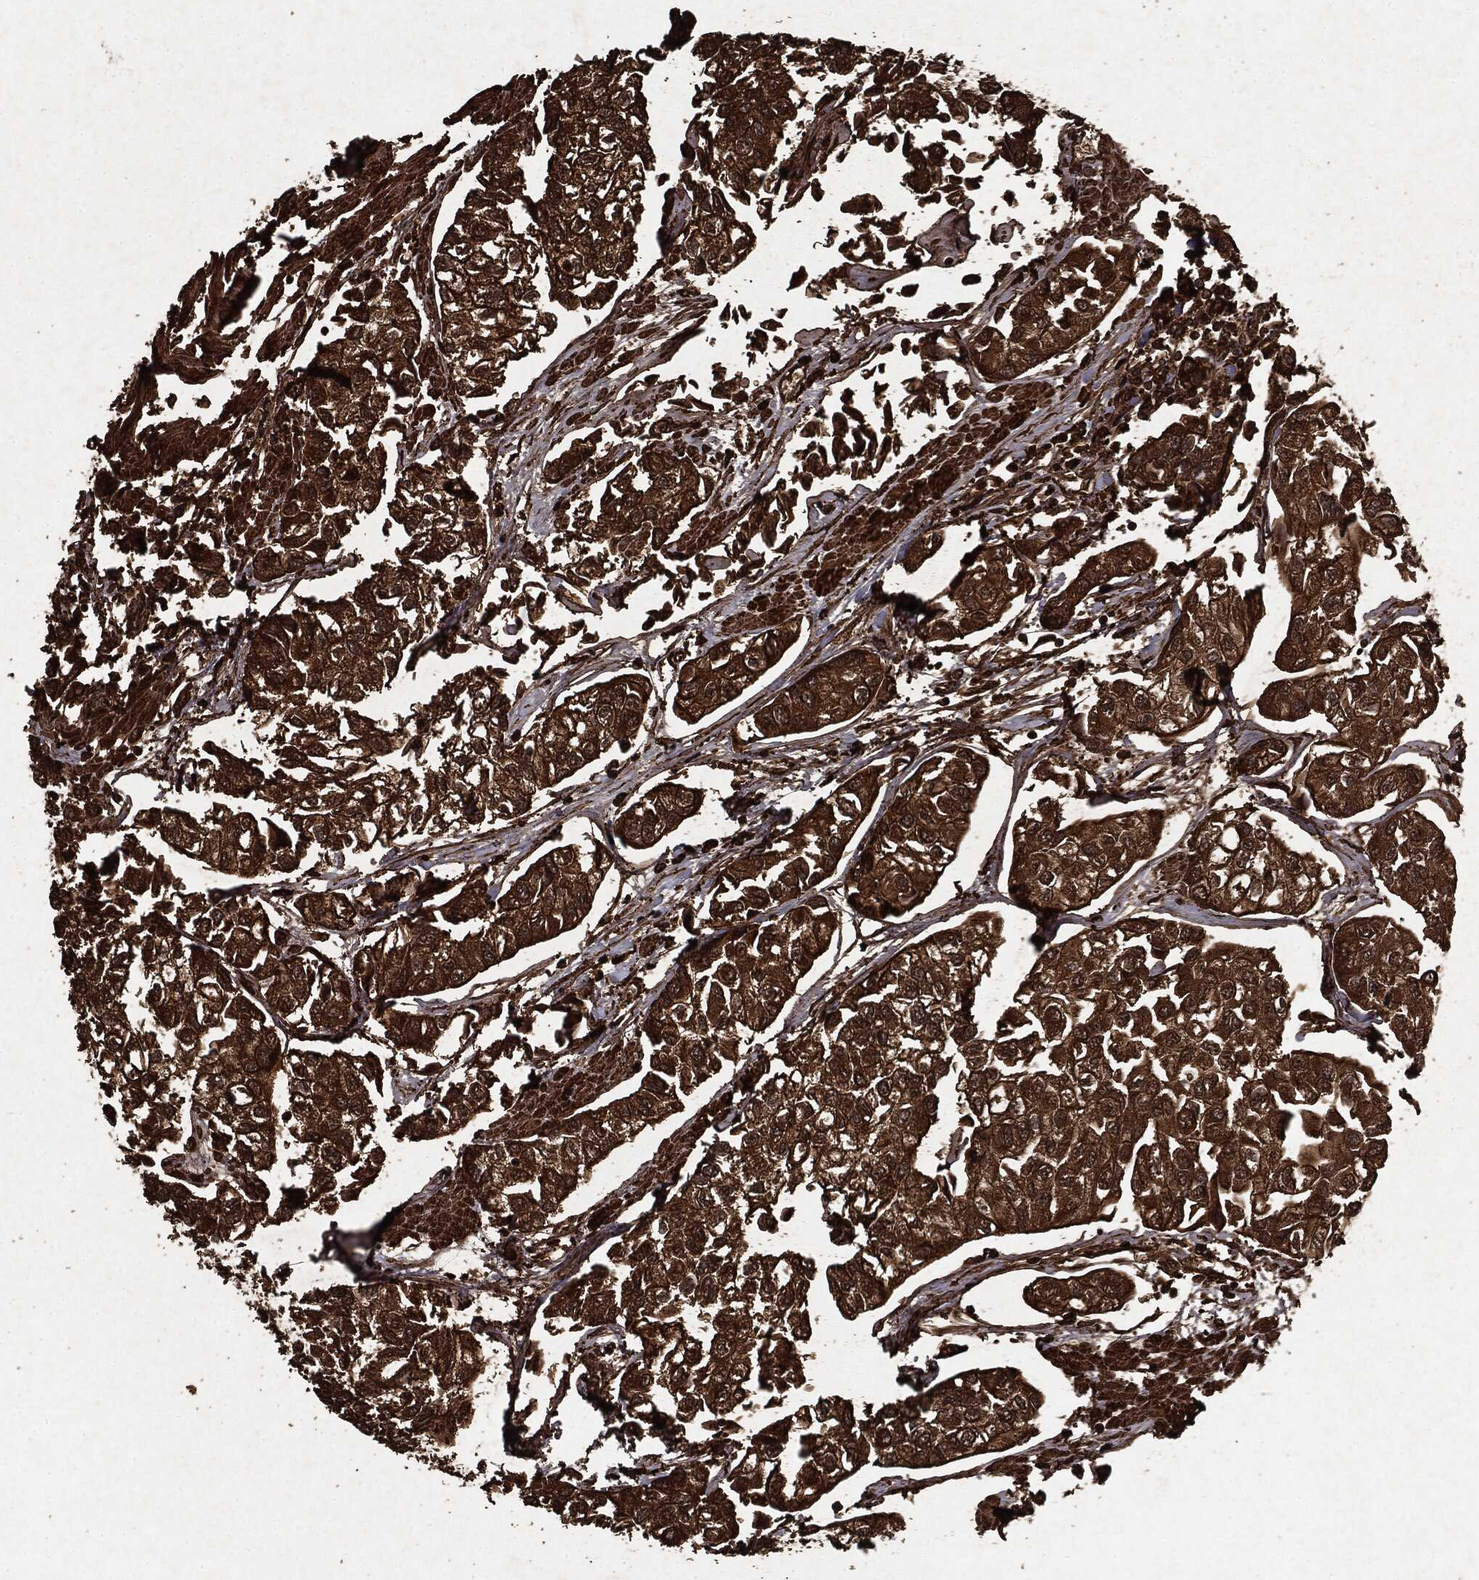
{"staining": {"intensity": "strong", "quantity": ">75%", "location": "cytoplasmic/membranous"}, "tissue": "urothelial cancer", "cell_type": "Tumor cells", "image_type": "cancer", "snomed": [{"axis": "morphology", "description": "Urothelial carcinoma, High grade"}, {"axis": "topography", "description": "Urinary bladder"}], "caption": "DAB (3,3'-diaminobenzidine) immunohistochemical staining of high-grade urothelial carcinoma shows strong cytoplasmic/membranous protein staining in approximately >75% of tumor cells.", "gene": "ARAF", "patient": {"sex": "male", "age": 73}}